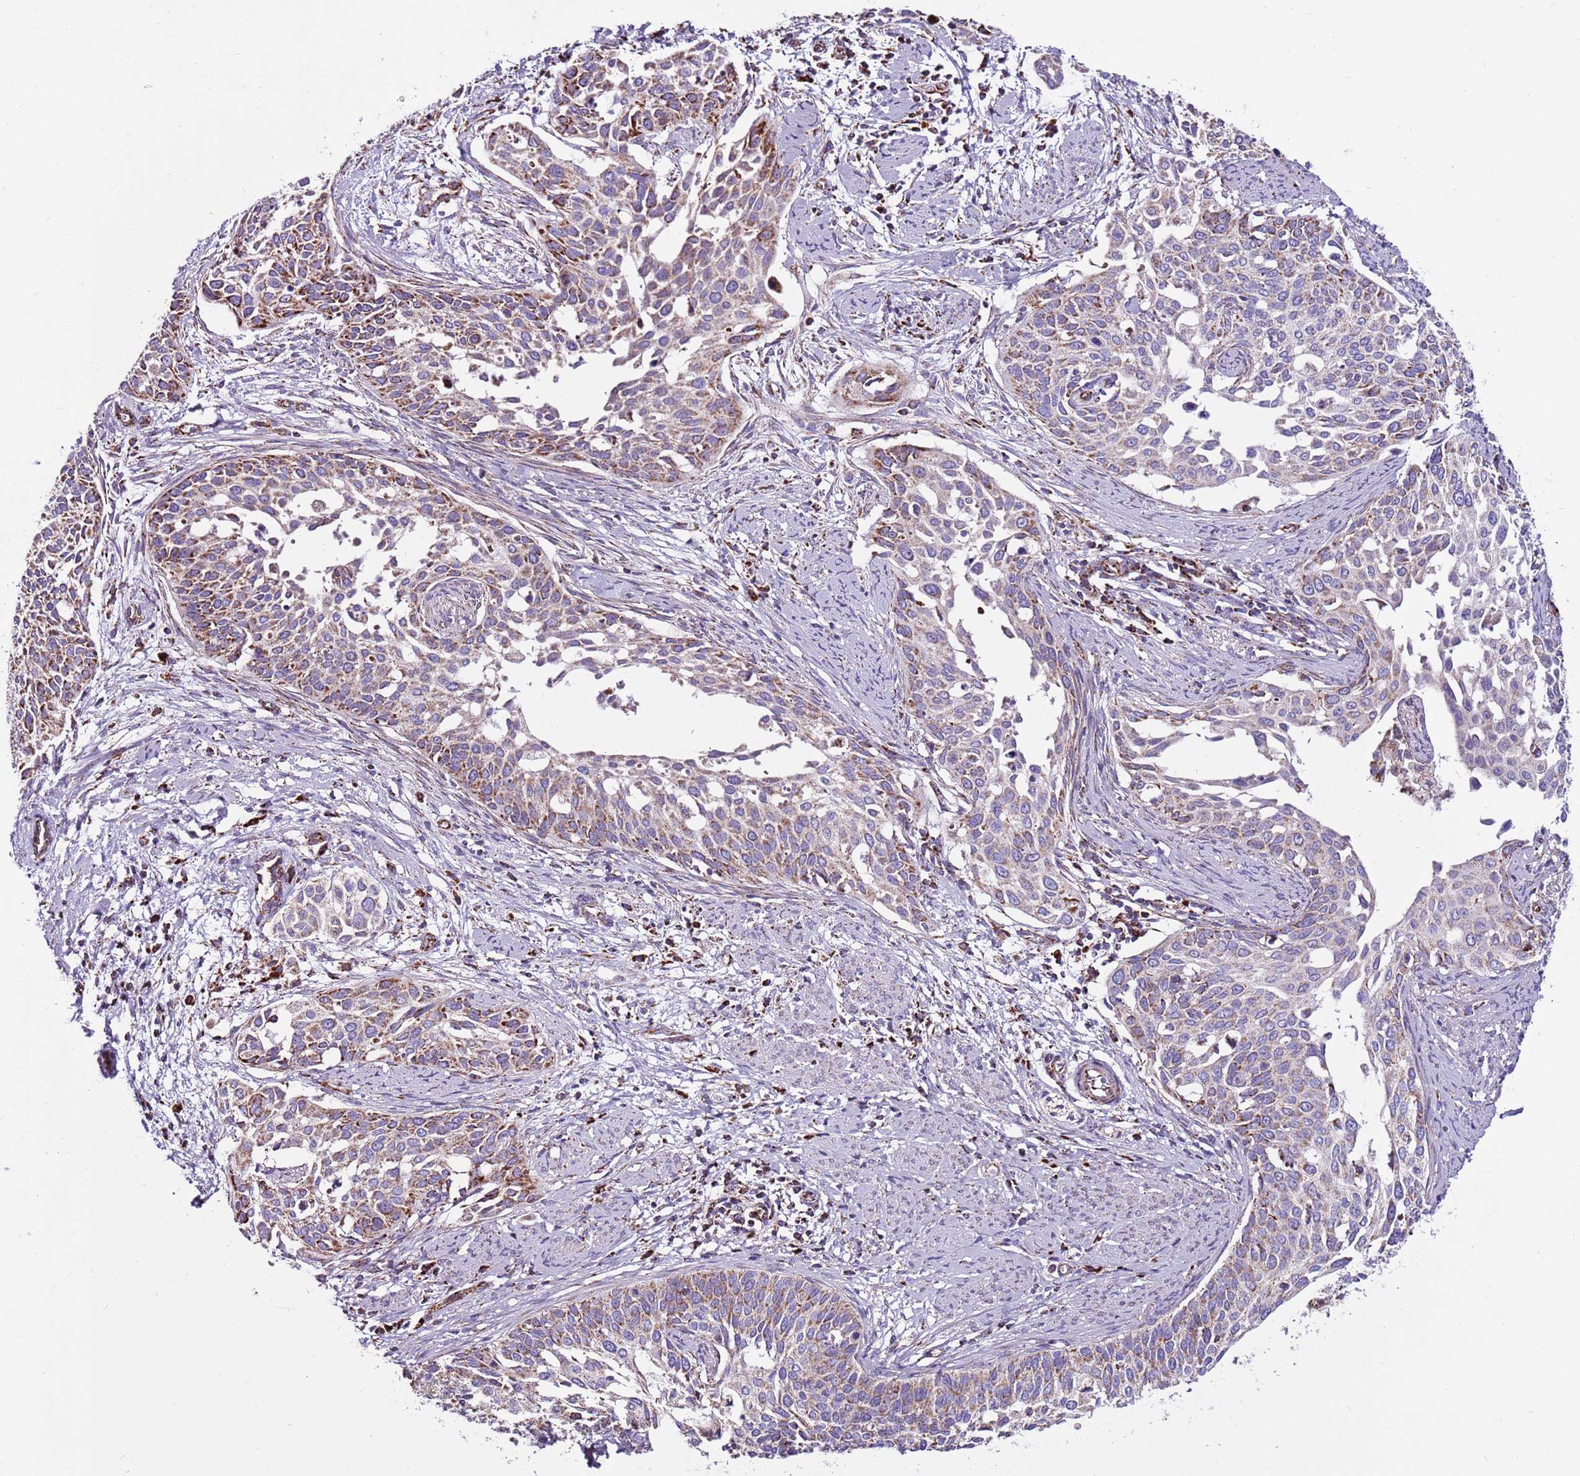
{"staining": {"intensity": "moderate", "quantity": "25%-75%", "location": "cytoplasmic/membranous"}, "tissue": "cervical cancer", "cell_type": "Tumor cells", "image_type": "cancer", "snomed": [{"axis": "morphology", "description": "Squamous cell carcinoma, NOS"}, {"axis": "topography", "description": "Cervix"}], "caption": "Moderate cytoplasmic/membranous staining is identified in approximately 25%-75% of tumor cells in cervical cancer.", "gene": "HECTD4", "patient": {"sex": "female", "age": 44}}